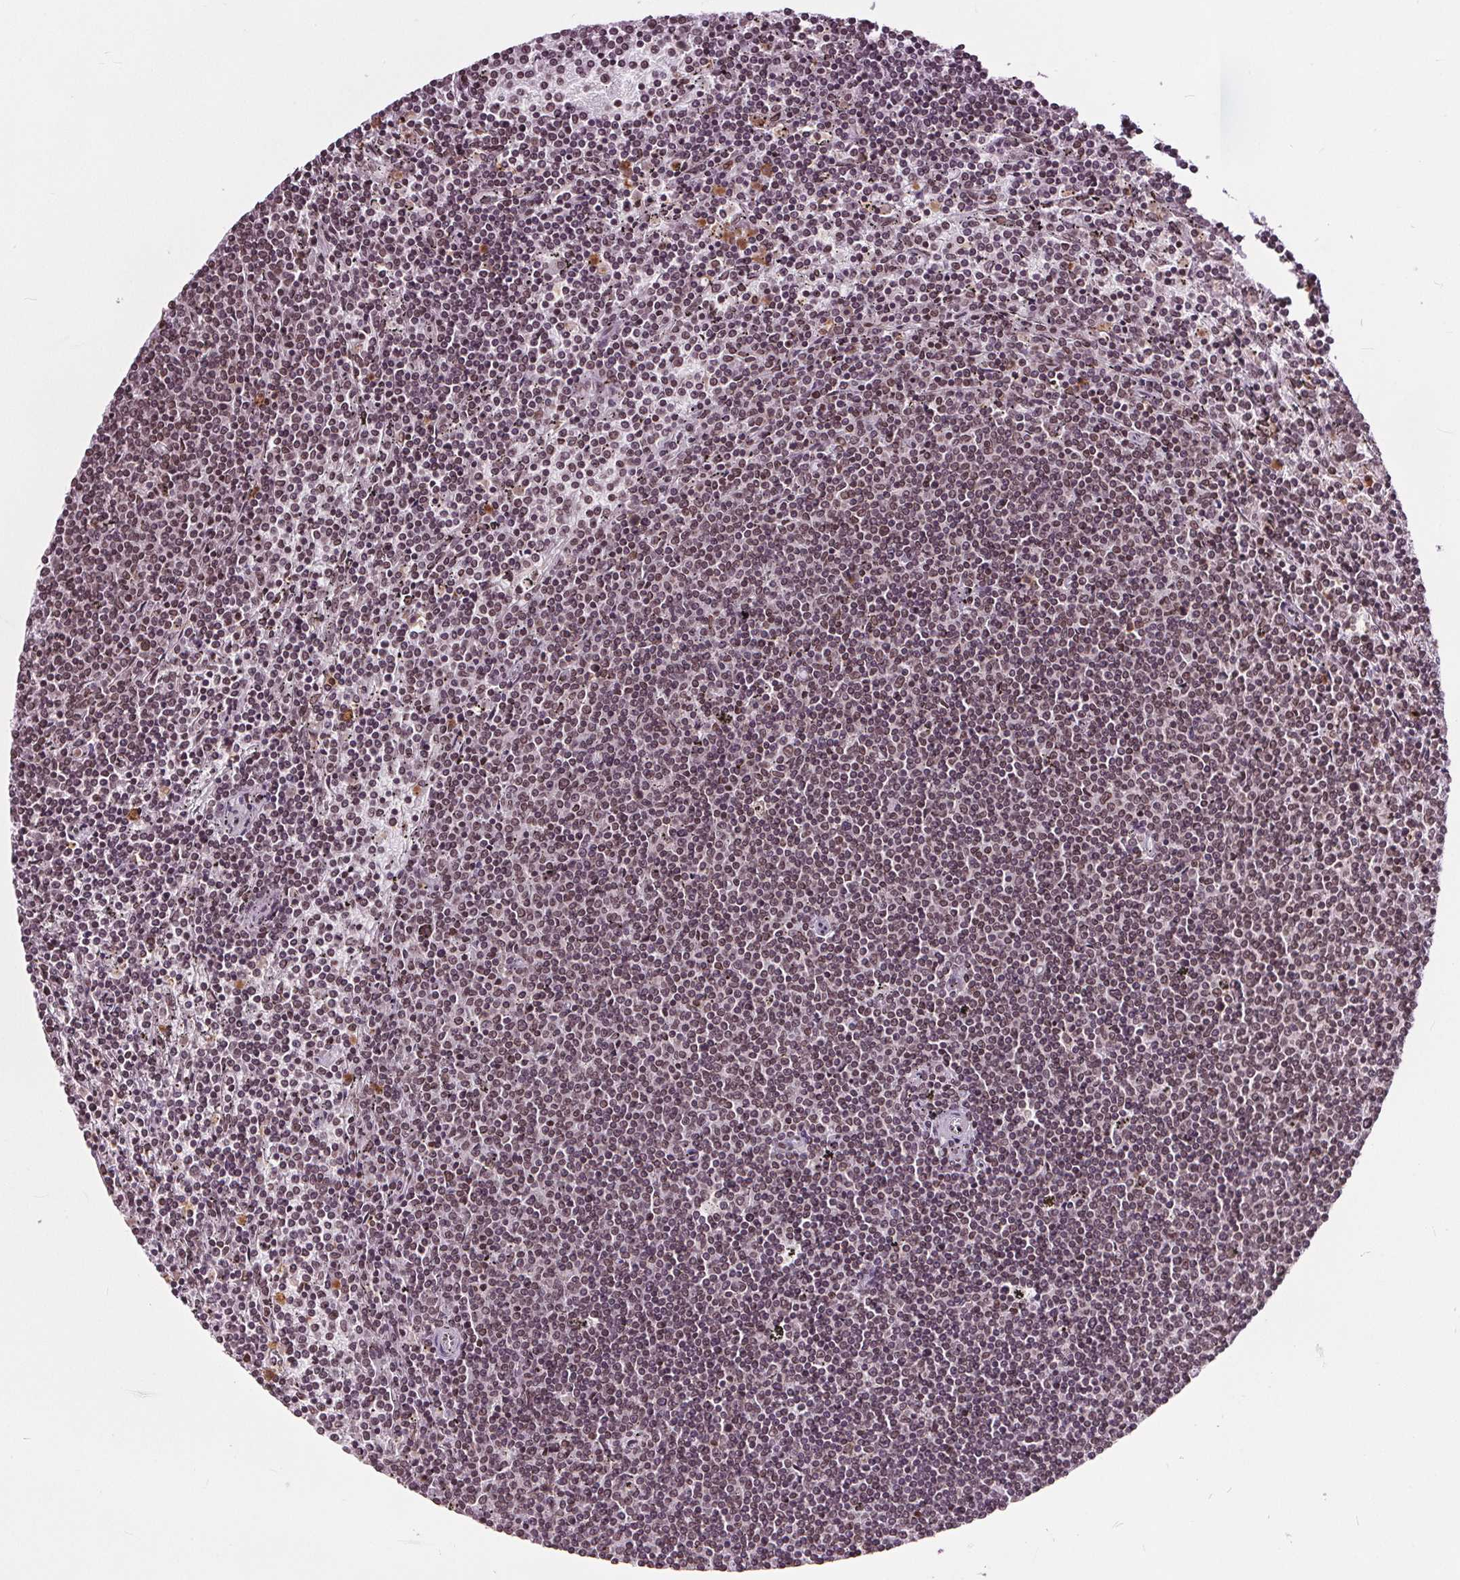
{"staining": {"intensity": "moderate", "quantity": "25%-75%", "location": "nuclear"}, "tissue": "lymphoma", "cell_type": "Tumor cells", "image_type": "cancer", "snomed": [{"axis": "morphology", "description": "Malignant lymphoma, non-Hodgkin's type, Low grade"}, {"axis": "topography", "description": "Spleen"}], "caption": "DAB (3,3'-diaminobenzidine) immunohistochemical staining of malignant lymphoma, non-Hodgkin's type (low-grade) exhibits moderate nuclear protein staining in about 25%-75% of tumor cells. Nuclei are stained in blue.", "gene": "TTC39C", "patient": {"sex": "female", "age": 50}}